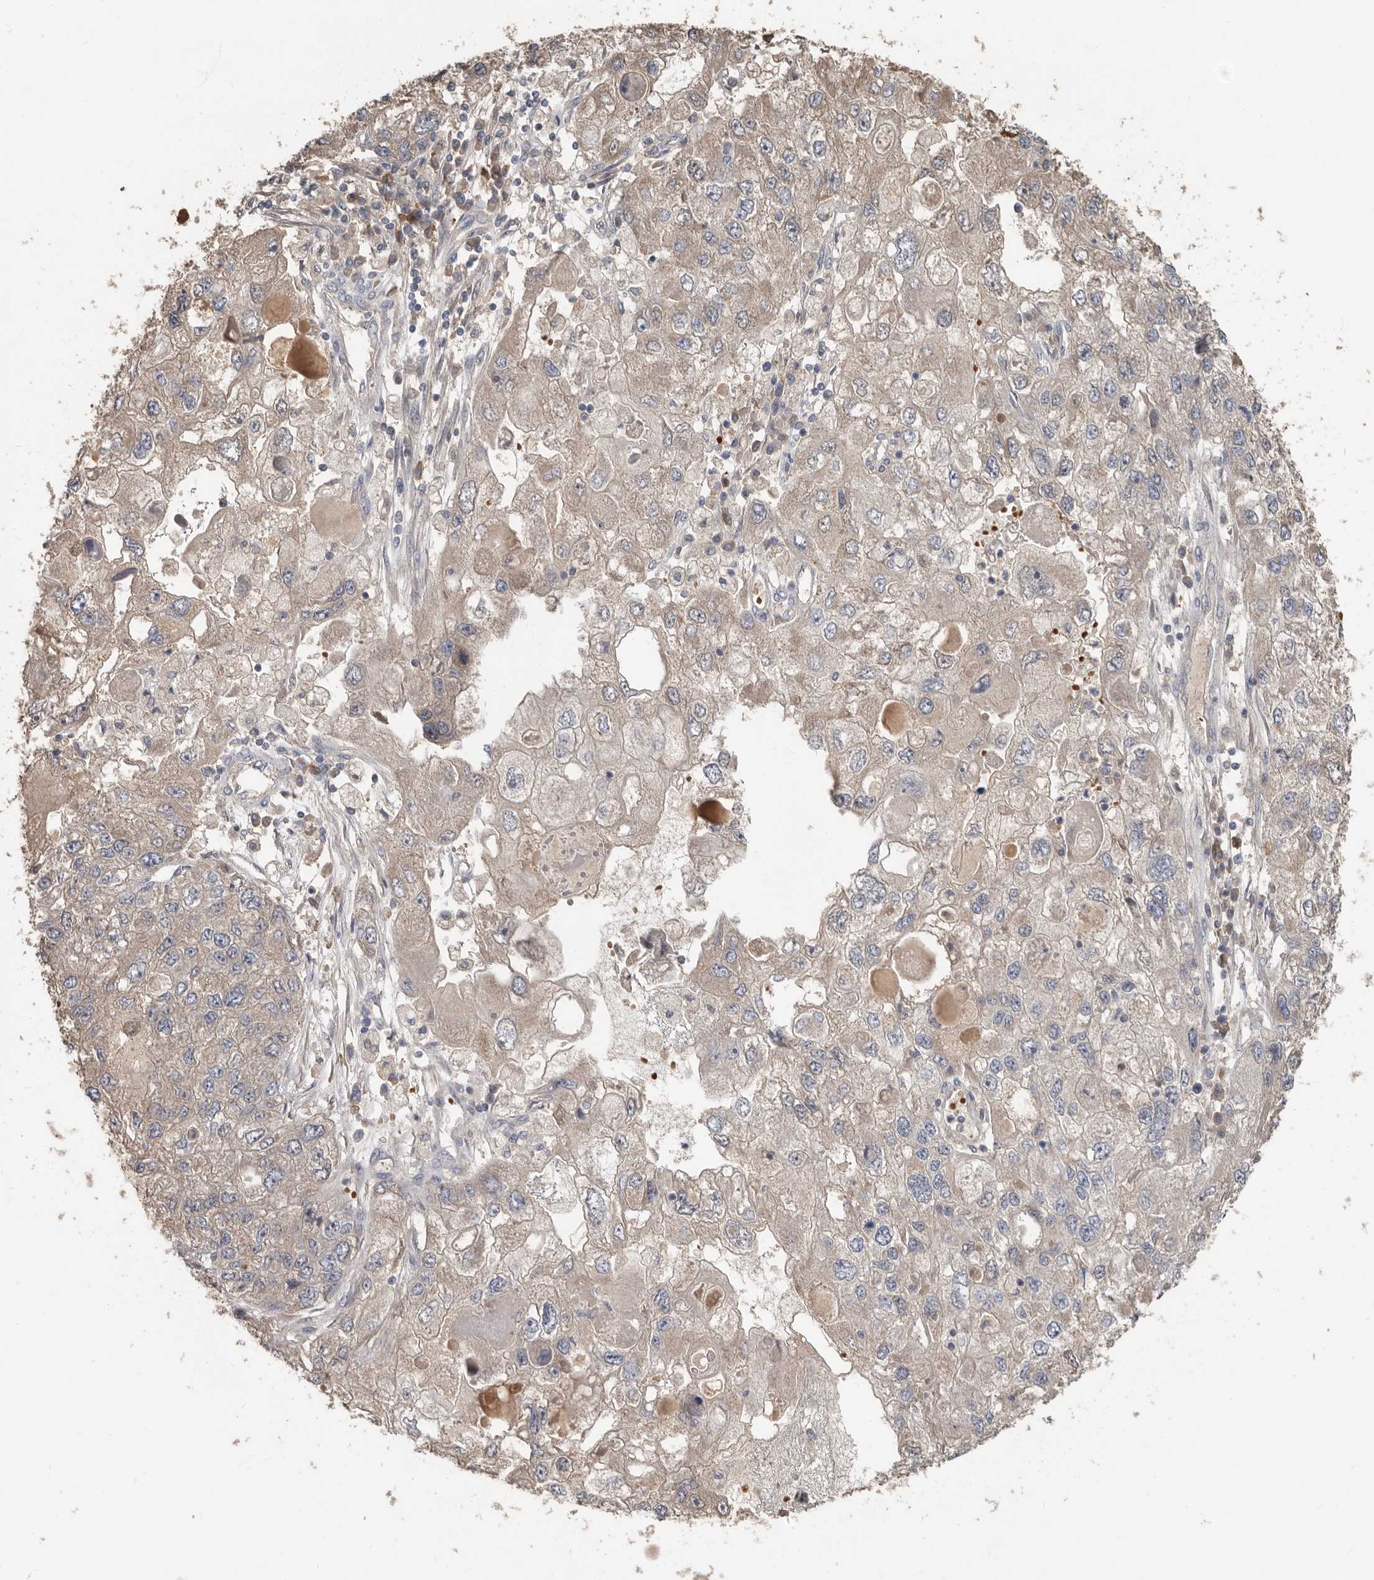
{"staining": {"intensity": "weak", "quantity": "25%-75%", "location": "cytoplasmic/membranous"}, "tissue": "endometrial cancer", "cell_type": "Tumor cells", "image_type": "cancer", "snomed": [{"axis": "morphology", "description": "Adenocarcinoma, NOS"}, {"axis": "topography", "description": "Endometrium"}], "caption": "The image displays a brown stain indicating the presence of a protein in the cytoplasmic/membranous of tumor cells in endometrial cancer (adenocarcinoma).", "gene": "KIF26B", "patient": {"sex": "female", "age": 49}}